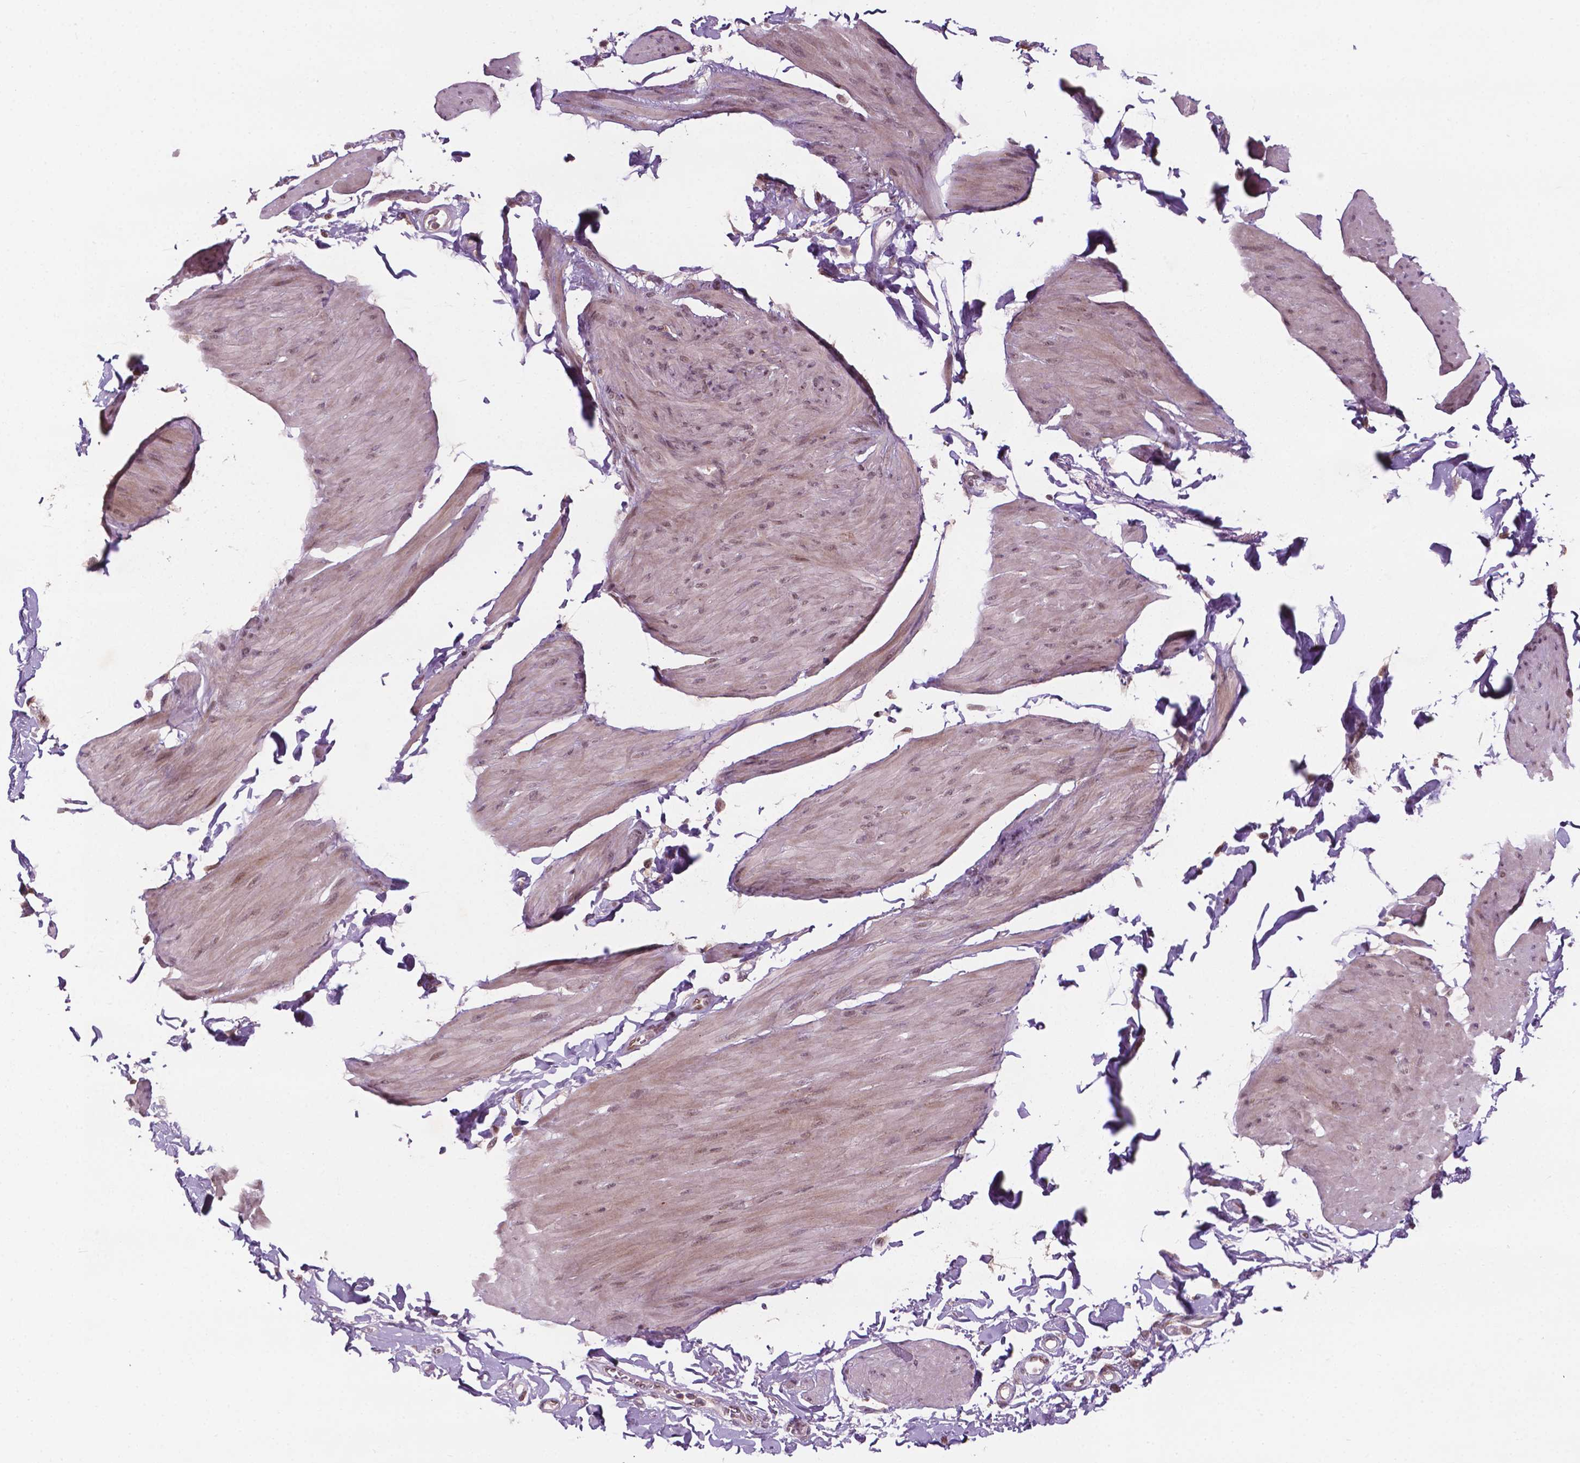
{"staining": {"intensity": "weak", "quantity": ">75%", "location": "nuclear"}, "tissue": "smooth muscle", "cell_type": "Smooth muscle cells", "image_type": "normal", "snomed": [{"axis": "morphology", "description": "Normal tissue, NOS"}, {"axis": "topography", "description": "Adipose tissue"}, {"axis": "topography", "description": "Smooth muscle"}, {"axis": "topography", "description": "Peripheral nerve tissue"}], "caption": "Smooth muscle cells demonstrate weak nuclear positivity in approximately >75% of cells in benign smooth muscle. (Brightfield microscopy of DAB IHC at high magnification).", "gene": "NFAT5", "patient": {"sex": "male", "age": 83}}